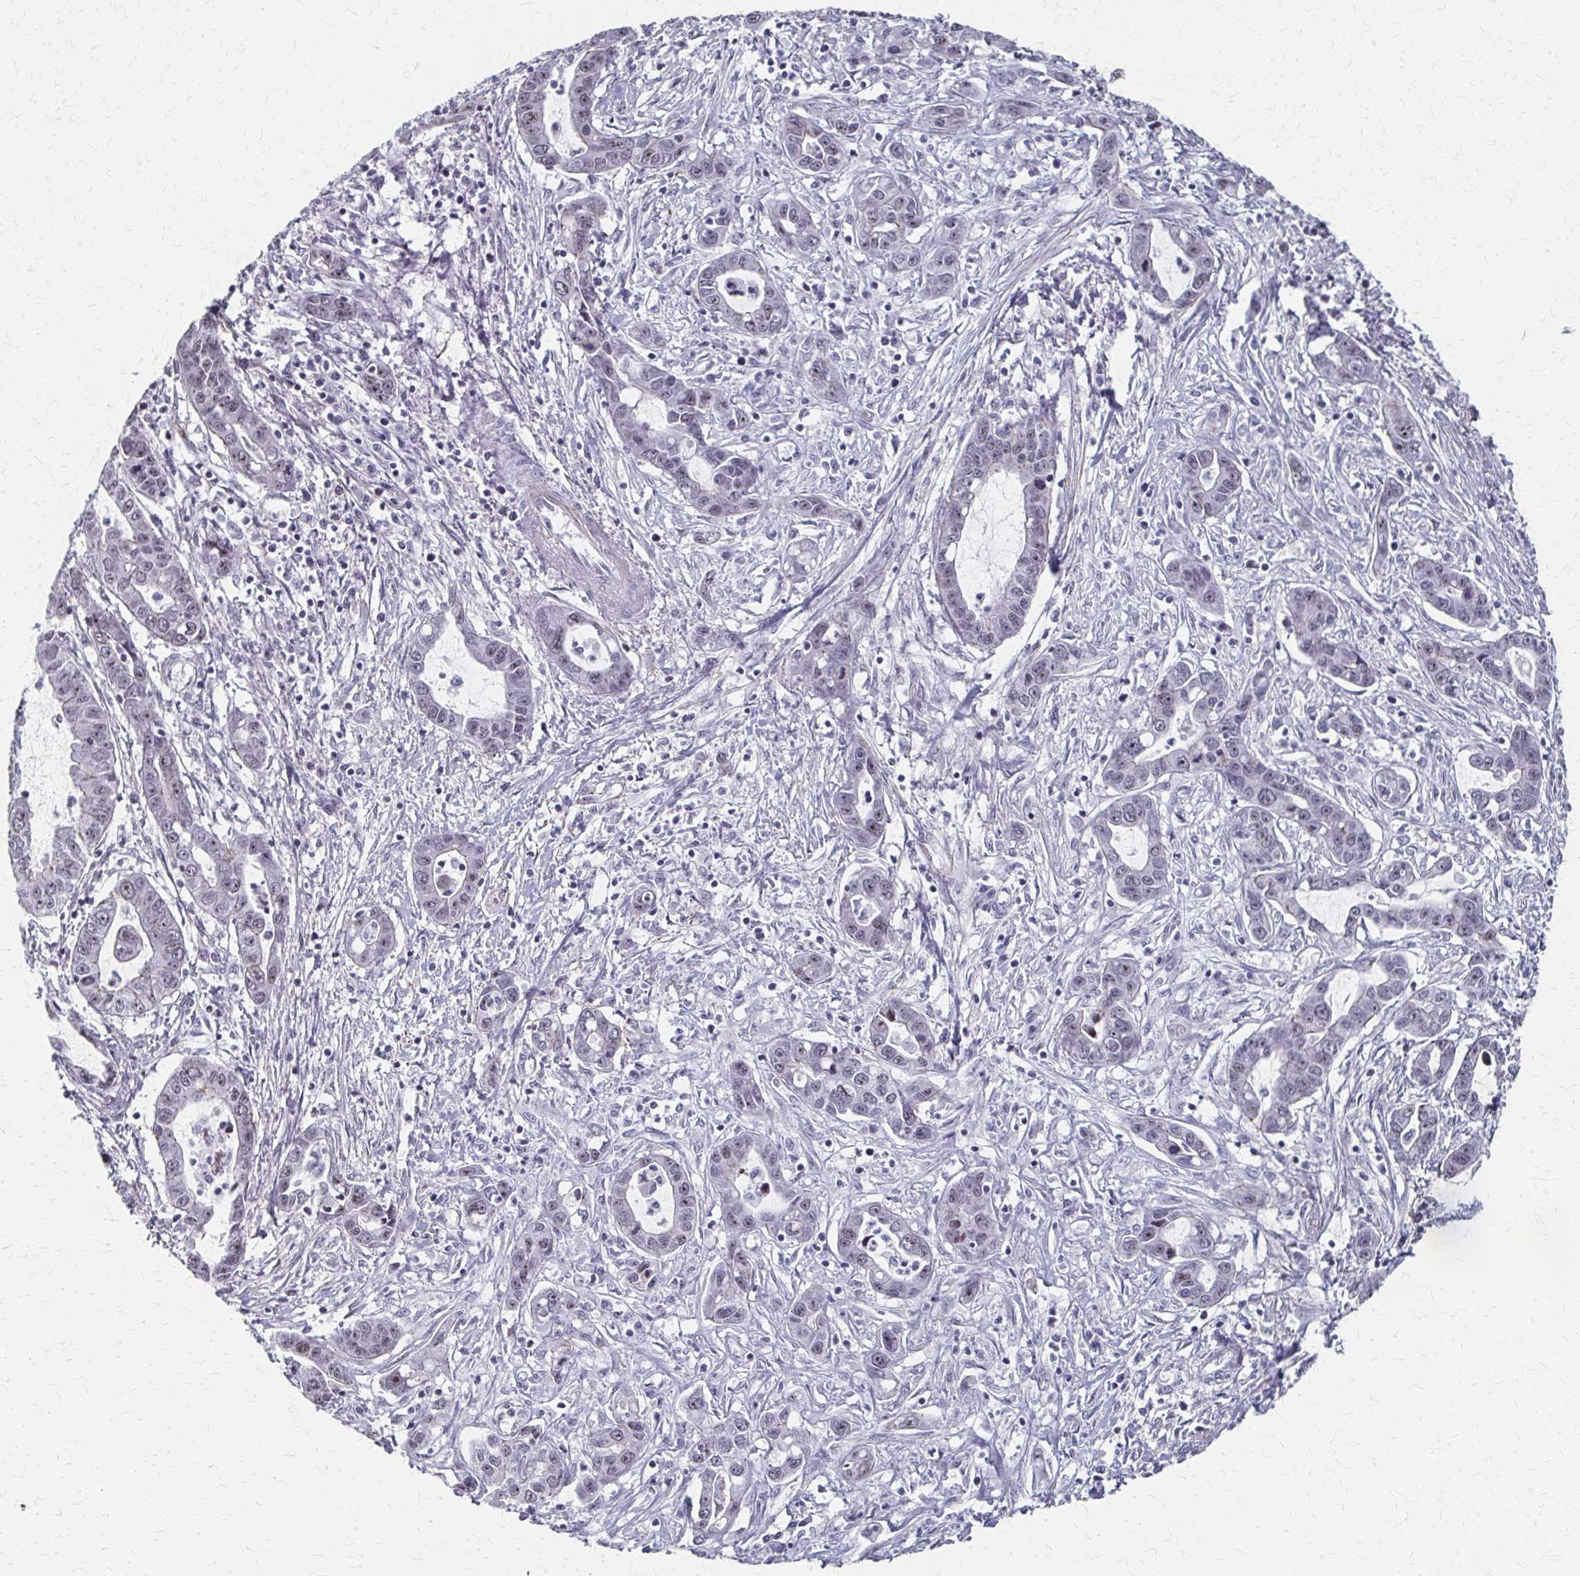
{"staining": {"intensity": "weak", "quantity": "<25%", "location": "nuclear"}, "tissue": "liver cancer", "cell_type": "Tumor cells", "image_type": "cancer", "snomed": [{"axis": "morphology", "description": "Cholangiocarcinoma"}, {"axis": "topography", "description": "Liver"}], "caption": "Tumor cells show no significant protein staining in liver cancer.", "gene": "PES1", "patient": {"sex": "male", "age": 58}}